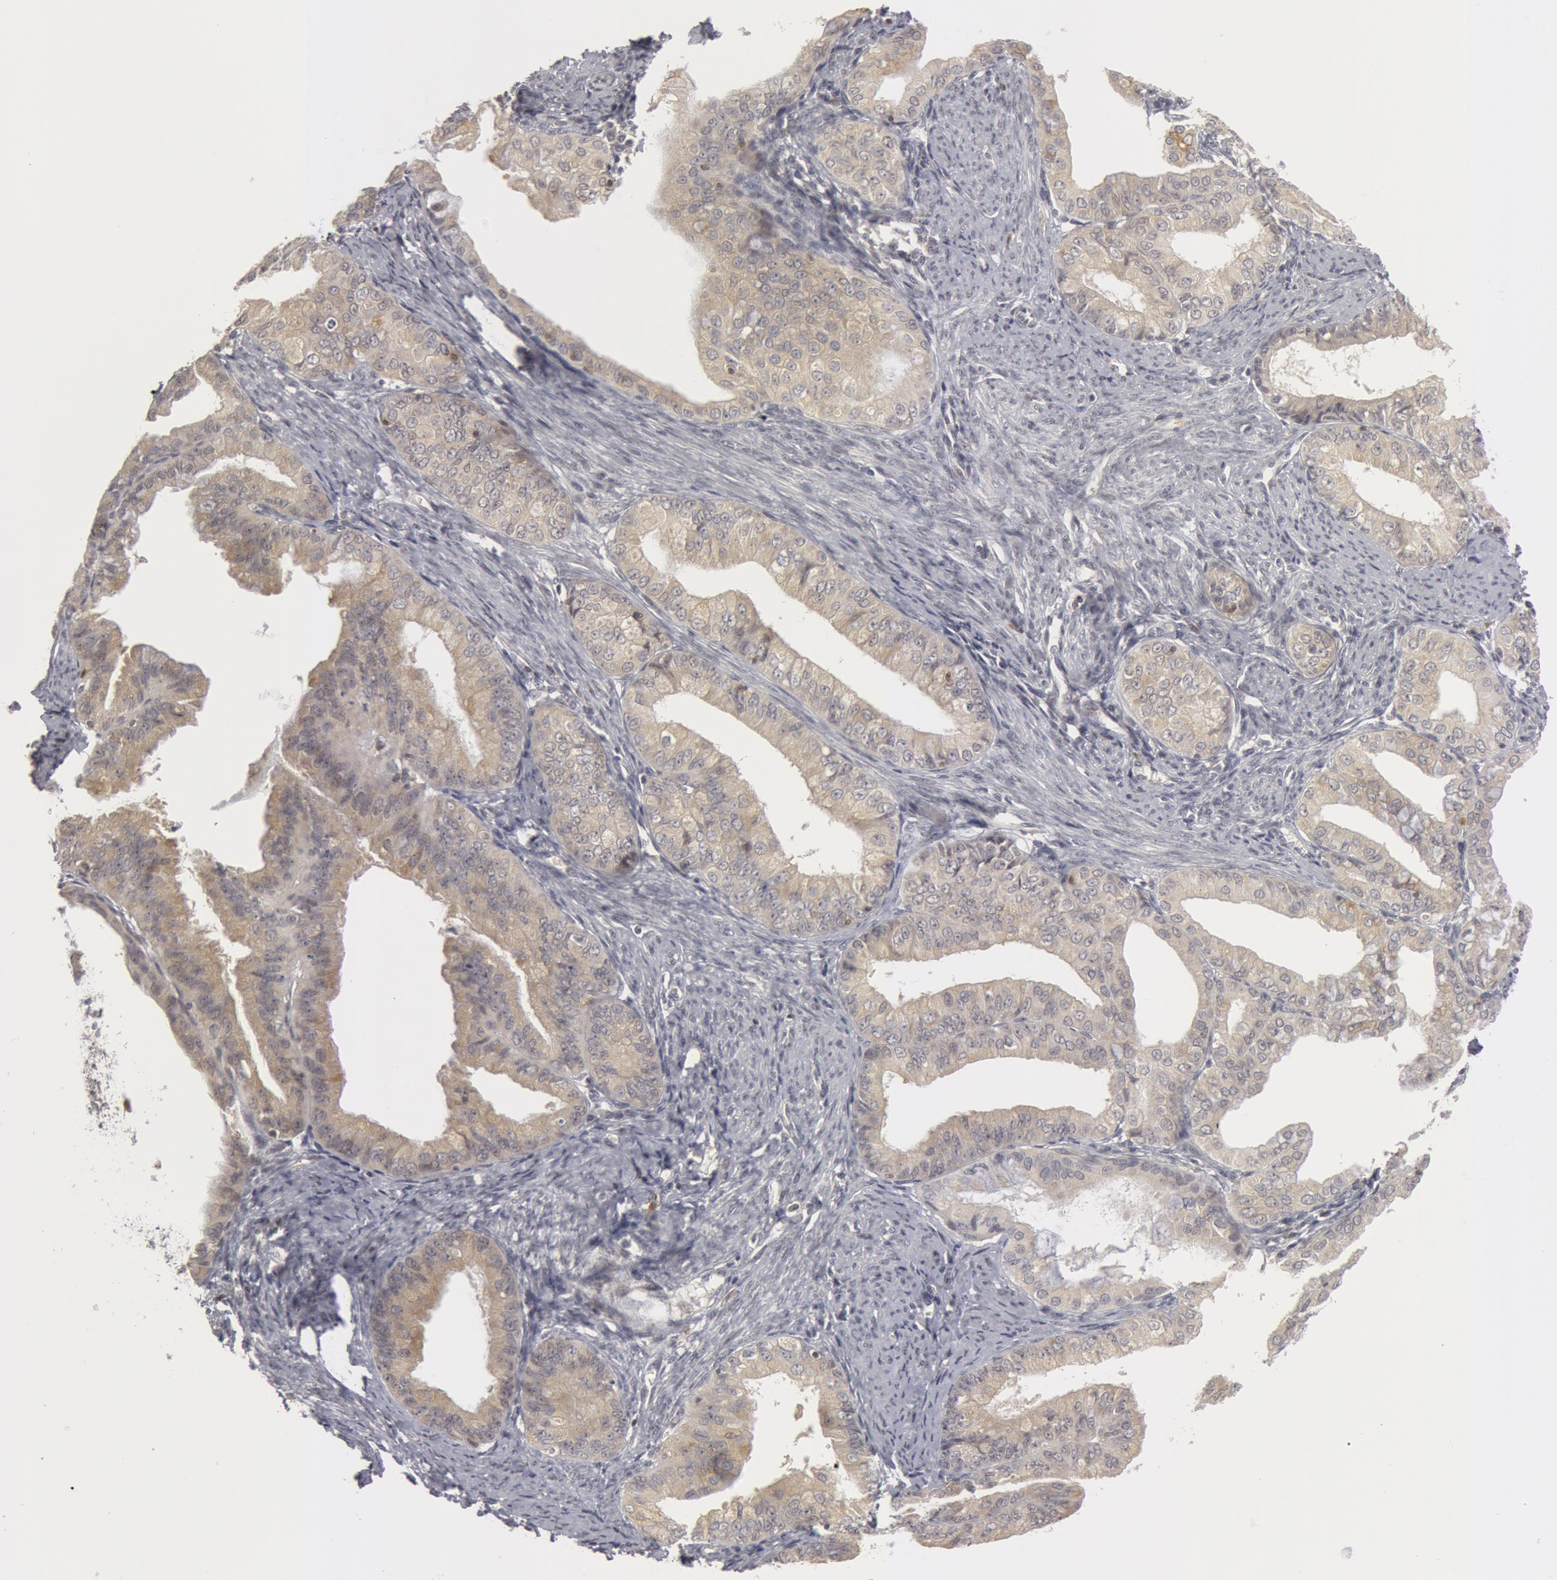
{"staining": {"intensity": "negative", "quantity": "none", "location": "none"}, "tissue": "endometrial cancer", "cell_type": "Tumor cells", "image_type": "cancer", "snomed": [{"axis": "morphology", "description": "Adenocarcinoma, NOS"}, {"axis": "topography", "description": "Endometrium"}], "caption": "Immunohistochemistry micrograph of adenocarcinoma (endometrial) stained for a protein (brown), which demonstrates no positivity in tumor cells.", "gene": "OASL", "patient": {"sex": "female", "age": 76}}